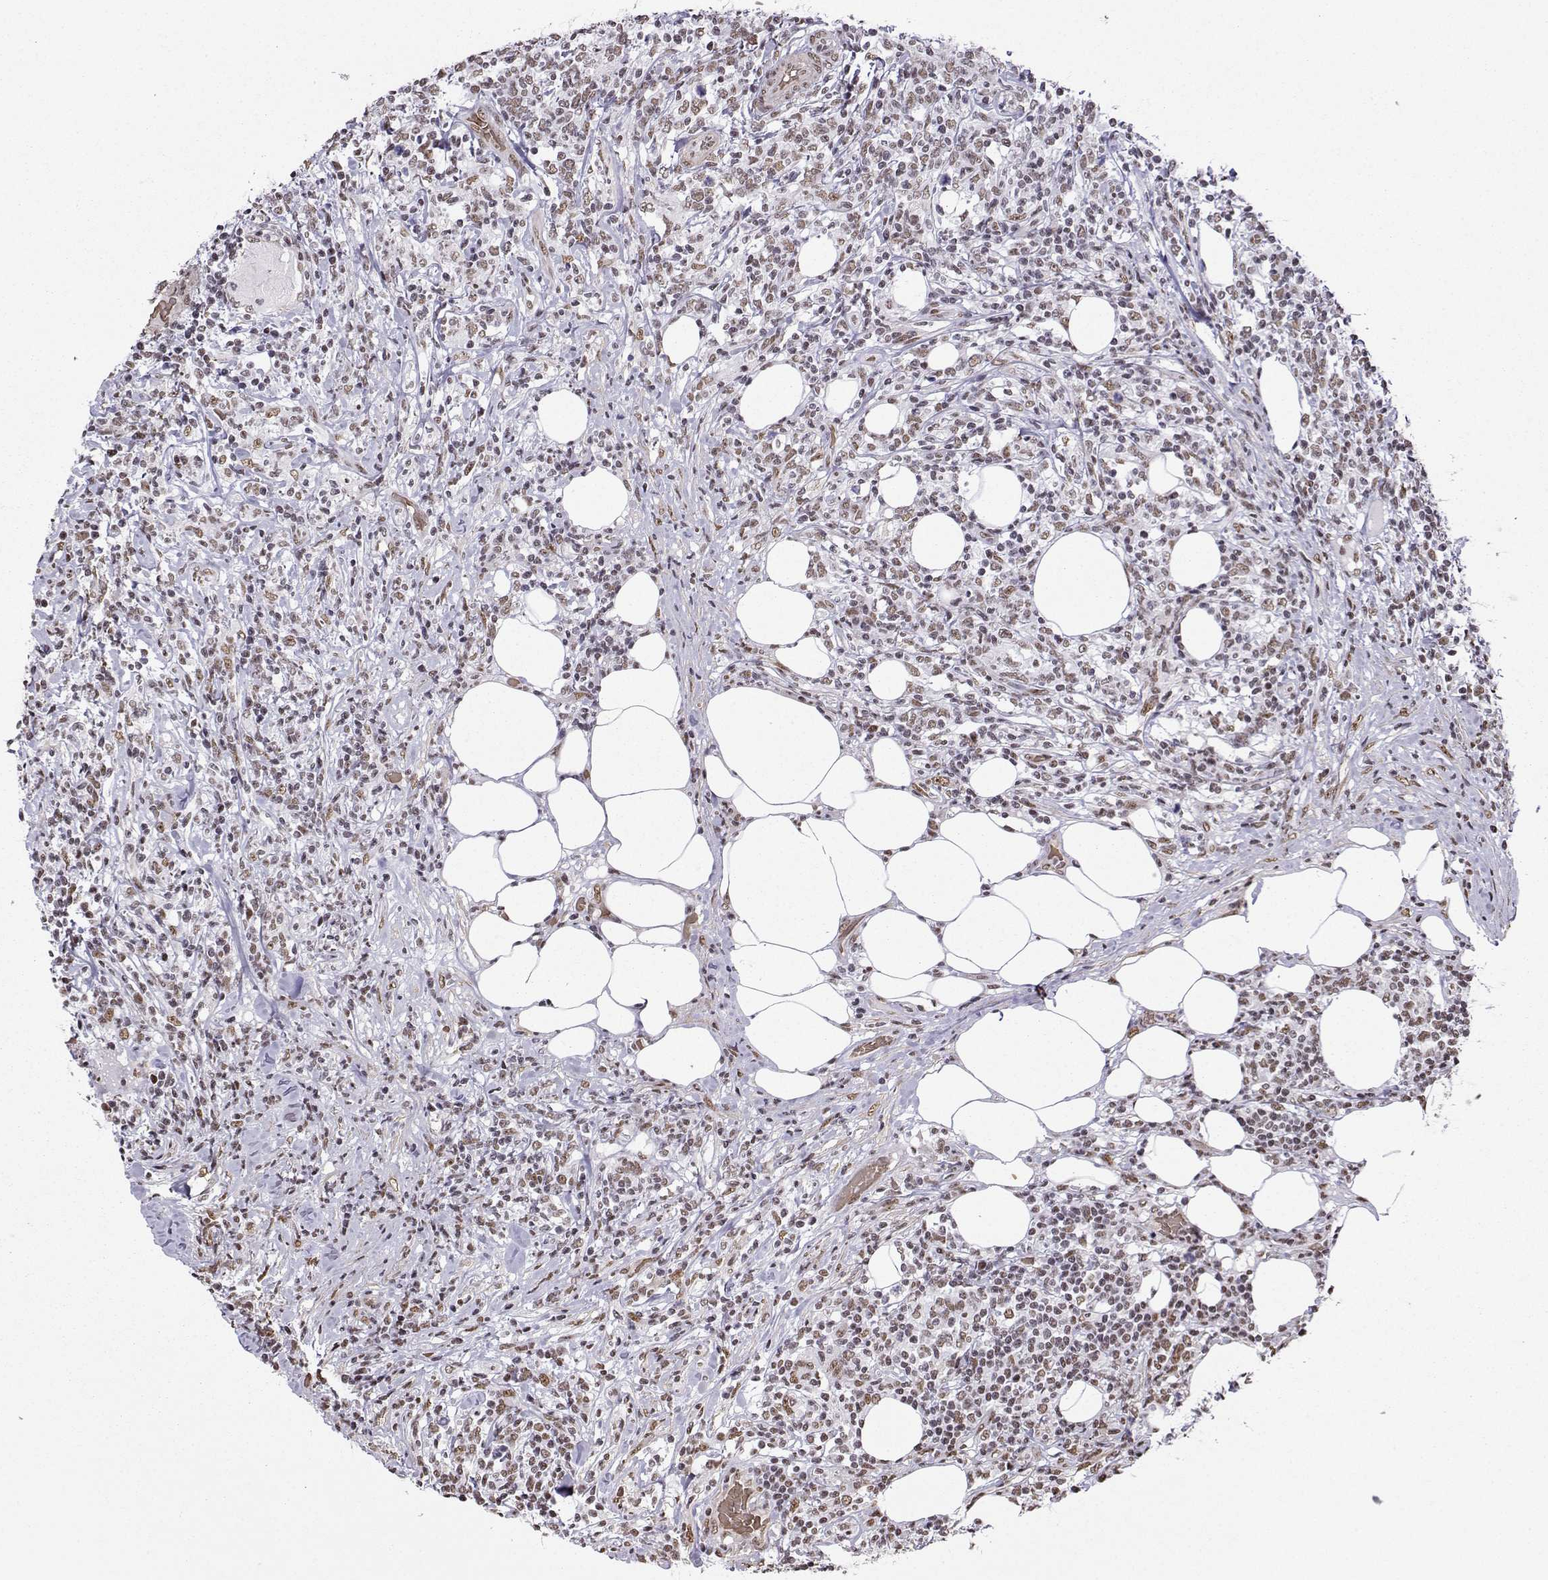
{"staining": {"intensity": "weak", "quantity": ">75%", "location": "nuclear"}, "tissue": "lymphoma", "cell_type": "Tumor cells", "image_type": "cancer", "snomed": [{"axis": "morphology", "description": "Malignant lymphoma, non-Hodgkin's type, High grade"}, {"axis": "topography", "description": "Lymph node"}], "caption": "Human lymphoma stained for a protein (brown) displays weak nuclear positive staining in approximately >75% of tumor cells.", "gene": "CCNK", "patient": {"sex": "female", "age": 84}}